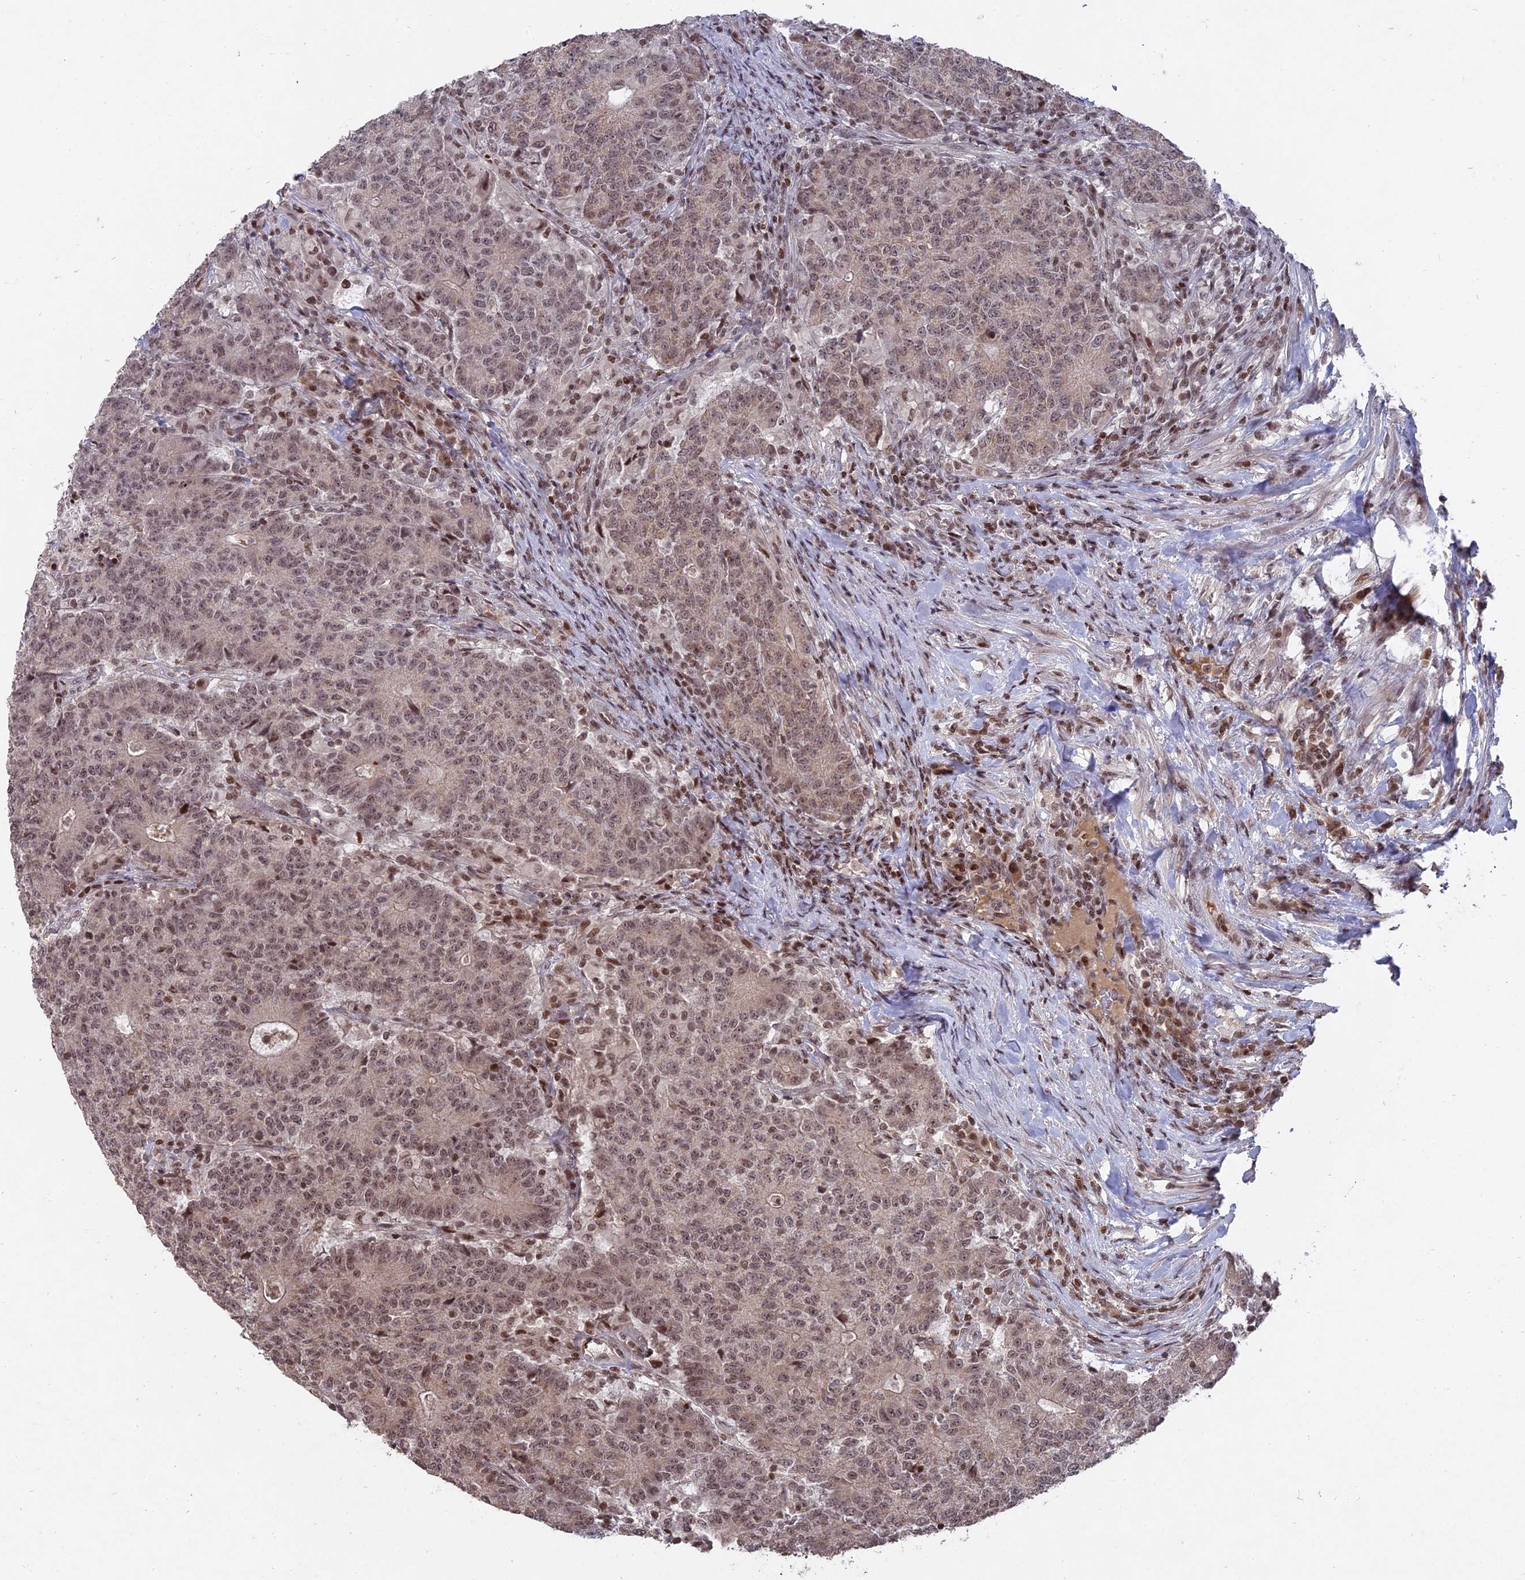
{"staining": {"intensity": "weak", "quantity": ">75%", "location": "nuclear"}, "tissue": "colorectal cancer", "cell_type": "Tumor cells", "image_type": "cancer", "snomed": [{"axis": "morphology", "description": "Adenocarcinoma, NOS"}, {"axis": "topography", "description": "Colon"}], "caption": "Immunohistochemistry image of colorectal cancer stained for a protein (brown), which reveals low levels of weak nuclear staining in approximately >75% of tumor cells.", "gene": "NR1H3", "patient": {"sex": "female", "age": 75}}